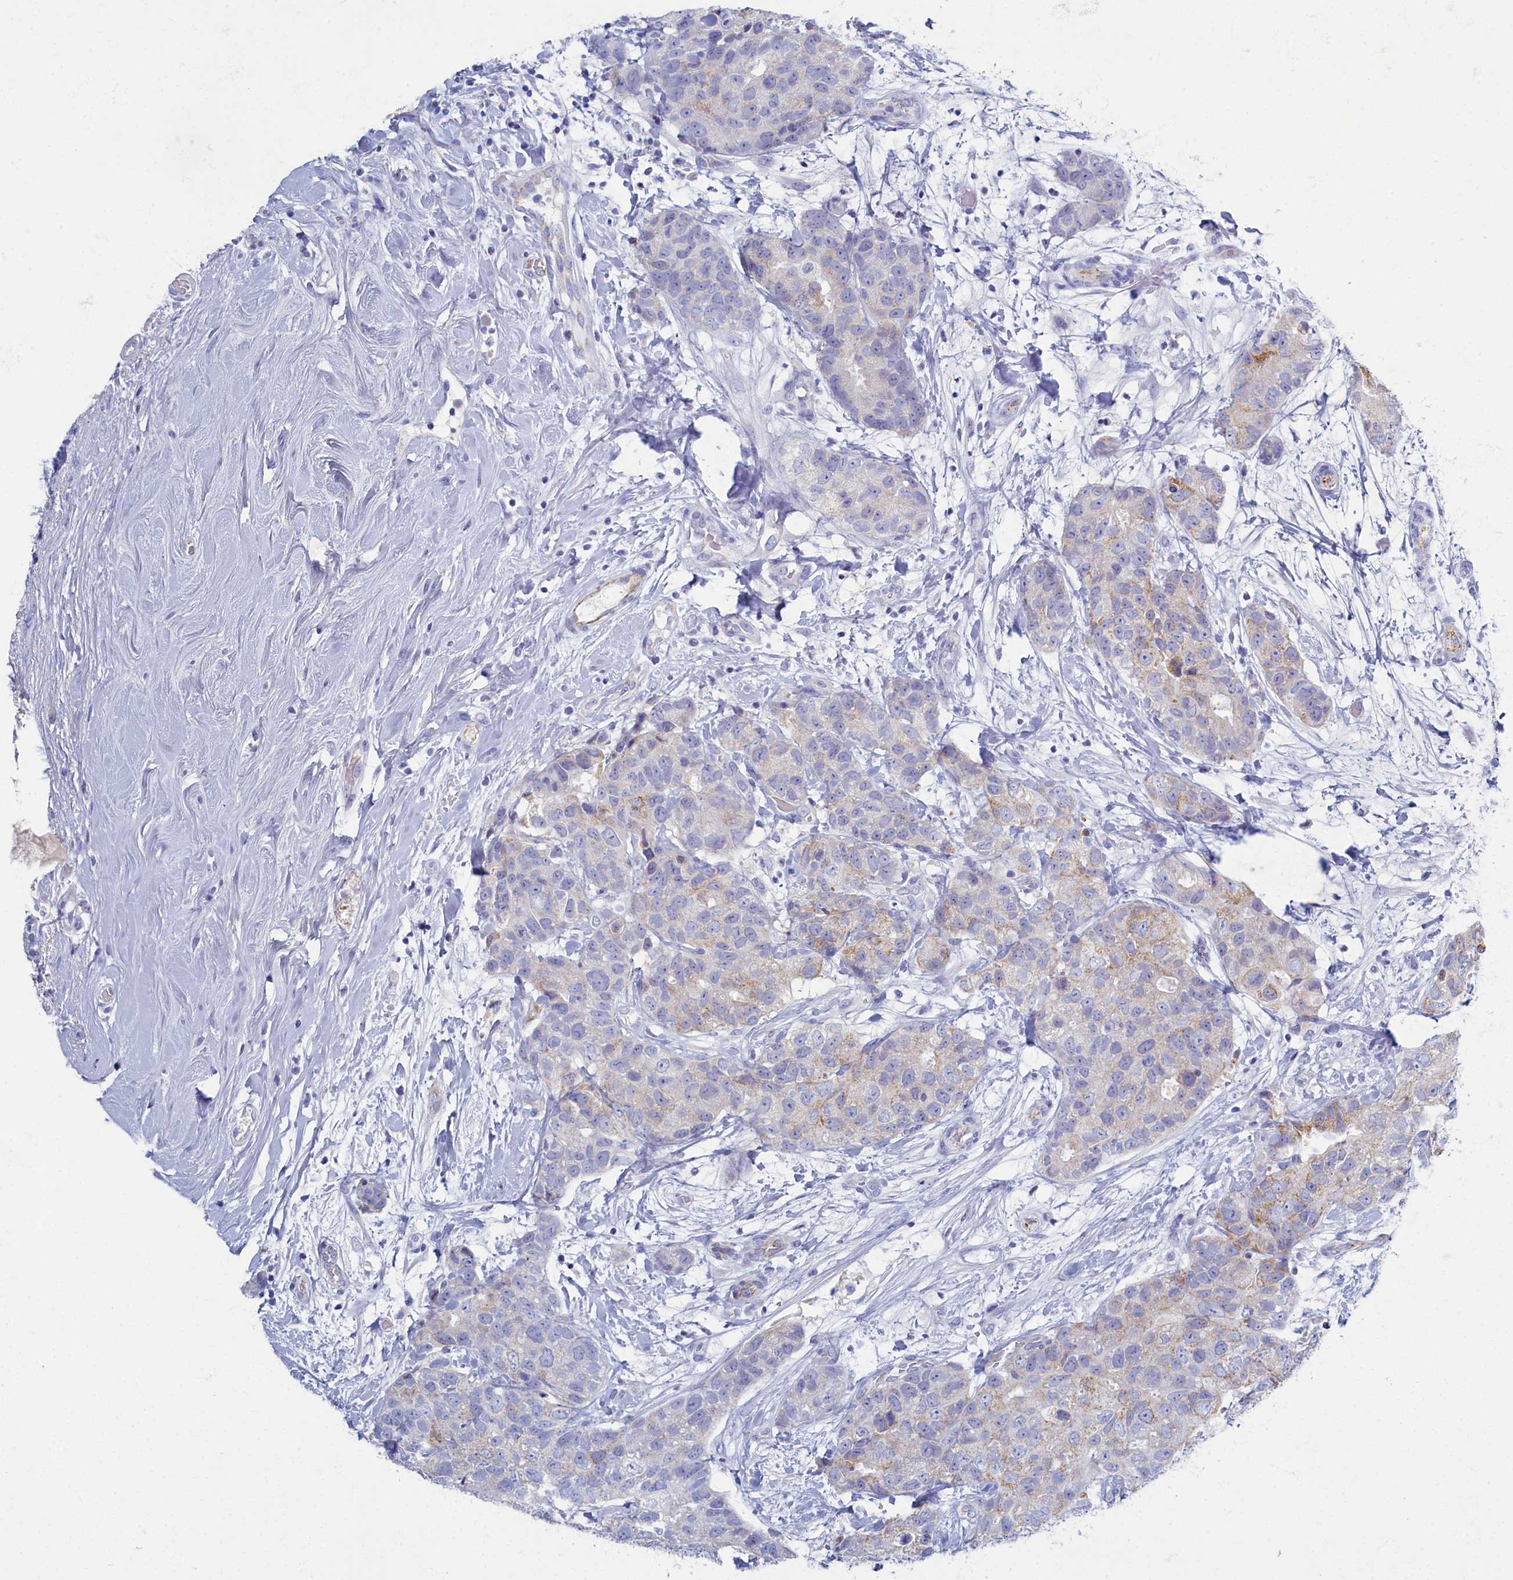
{"staining": {"intensity": "moderate", "quantity": "<25%", "location": "cytoplasmic/membranous"}, "tissue": "breast cancer", "cell_type": "Tumor cells", "image_type": "cancer", "snomed": [{"axis": "morphology", "description": "Duct carcinoma"}, {"axis": "topography", "description": "Breast"}], "caption": "This is a photomicrograph of immunohistochemistry (IHC) staining of breast cancer (intraductal carcinoma), which shows moderate staining in the cytoplasmic/membranous of tumor cells.", "gene": "OCIAD2", "patient": {"sex": "female", "age": 62}}